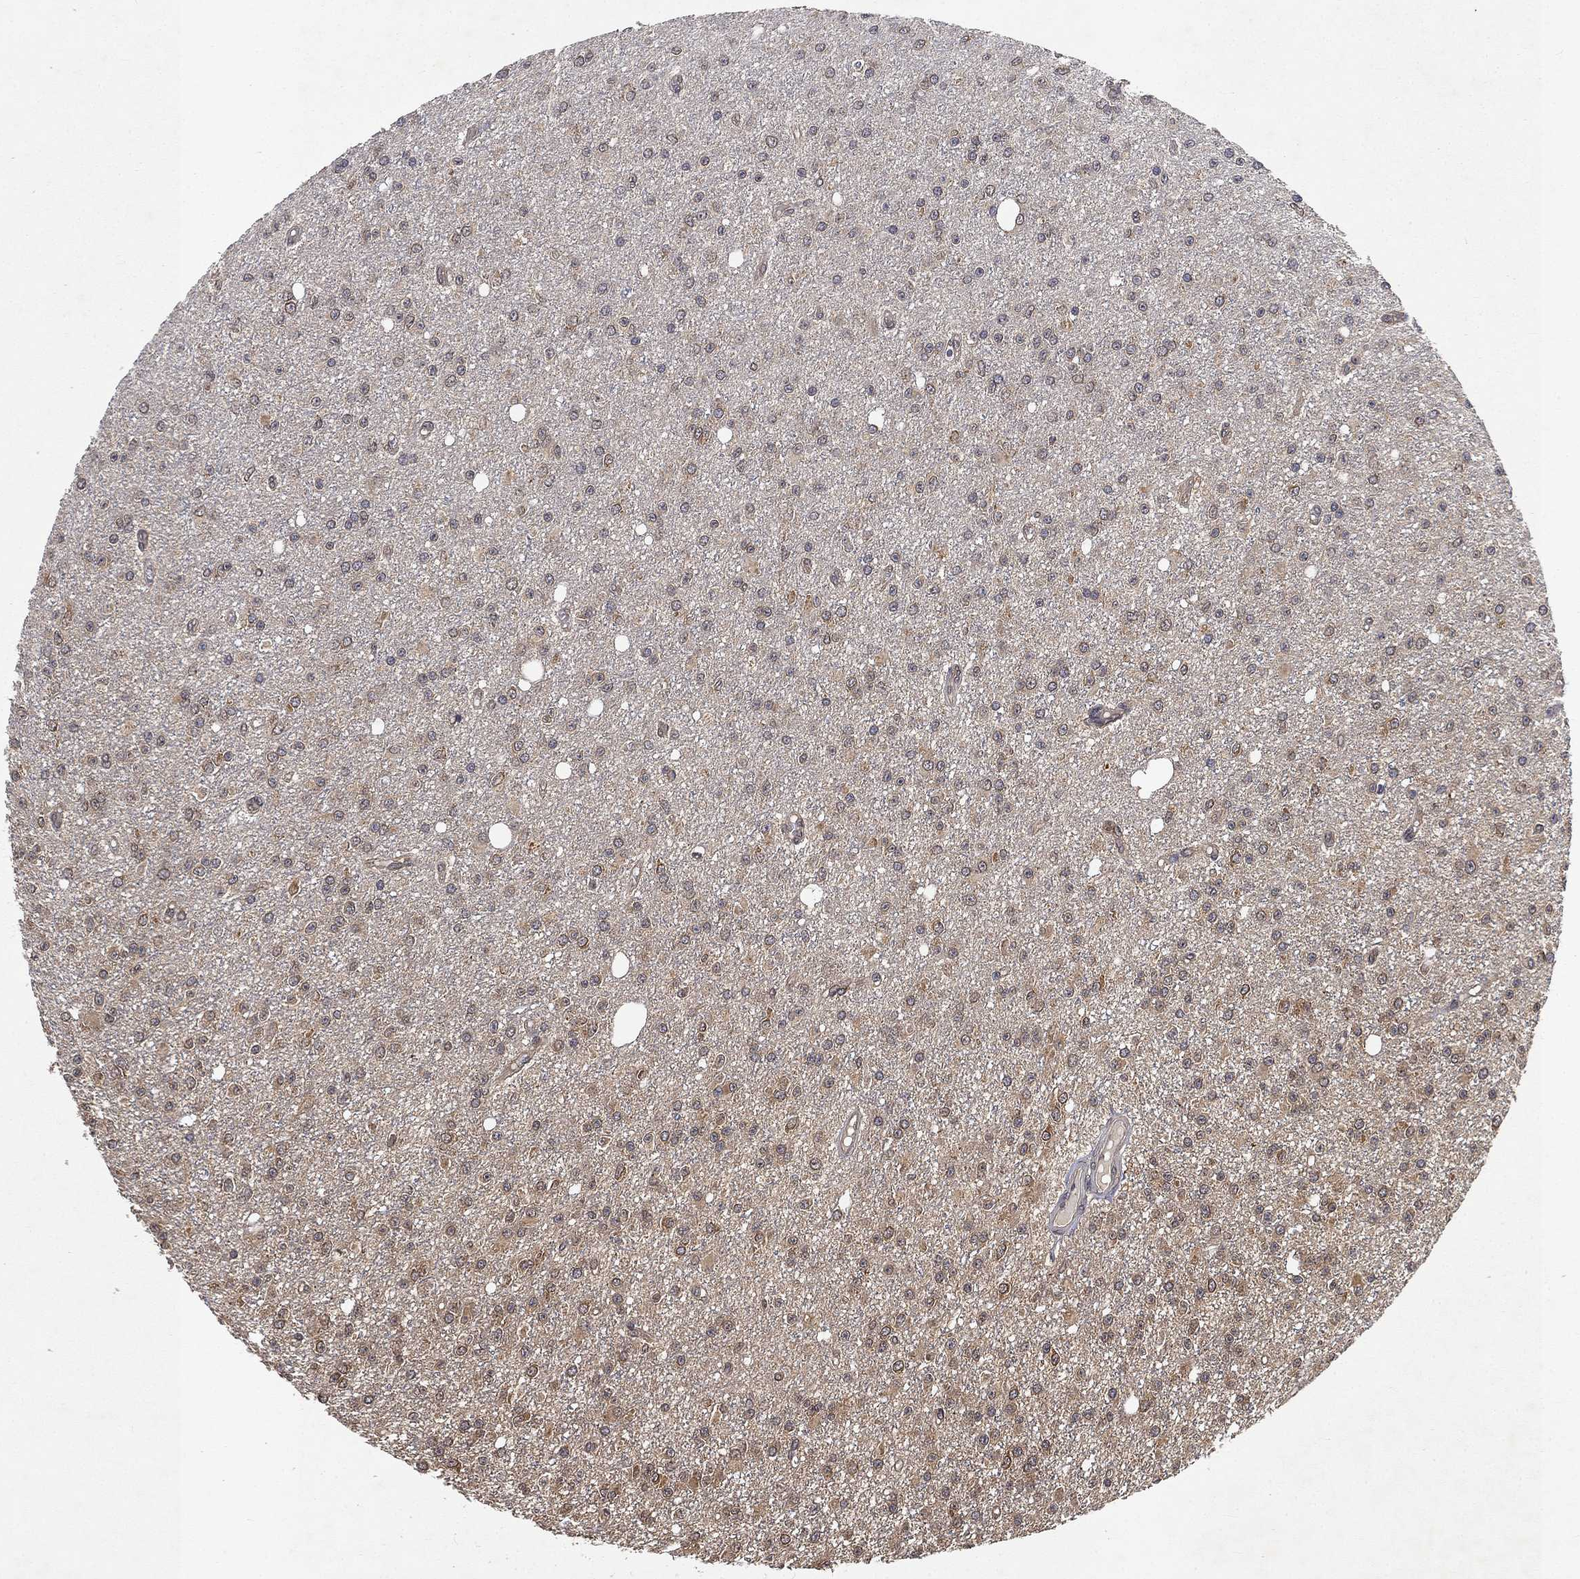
{"staining": {"intensity": "moderate", "quantity": "<25%", "location": "cytoplasmic/membranous"}, "tissue": "glioma", "cell_type": "Tumor cells", "image_type": "cancer", "snomed": [{"axis": "morphology", "description": "Glioma, malignant, Low grade"}, {"axis": "topography", "description": "Brain"}], "caption": "A high-resolution photomicrograph shows IHC staining of glioma, which shows moderate cytoplasmic/membranous staining in approximately <25% of tumor cells.", "gene": "UBA5", "patient": {"sex": "female", "age": 45}}